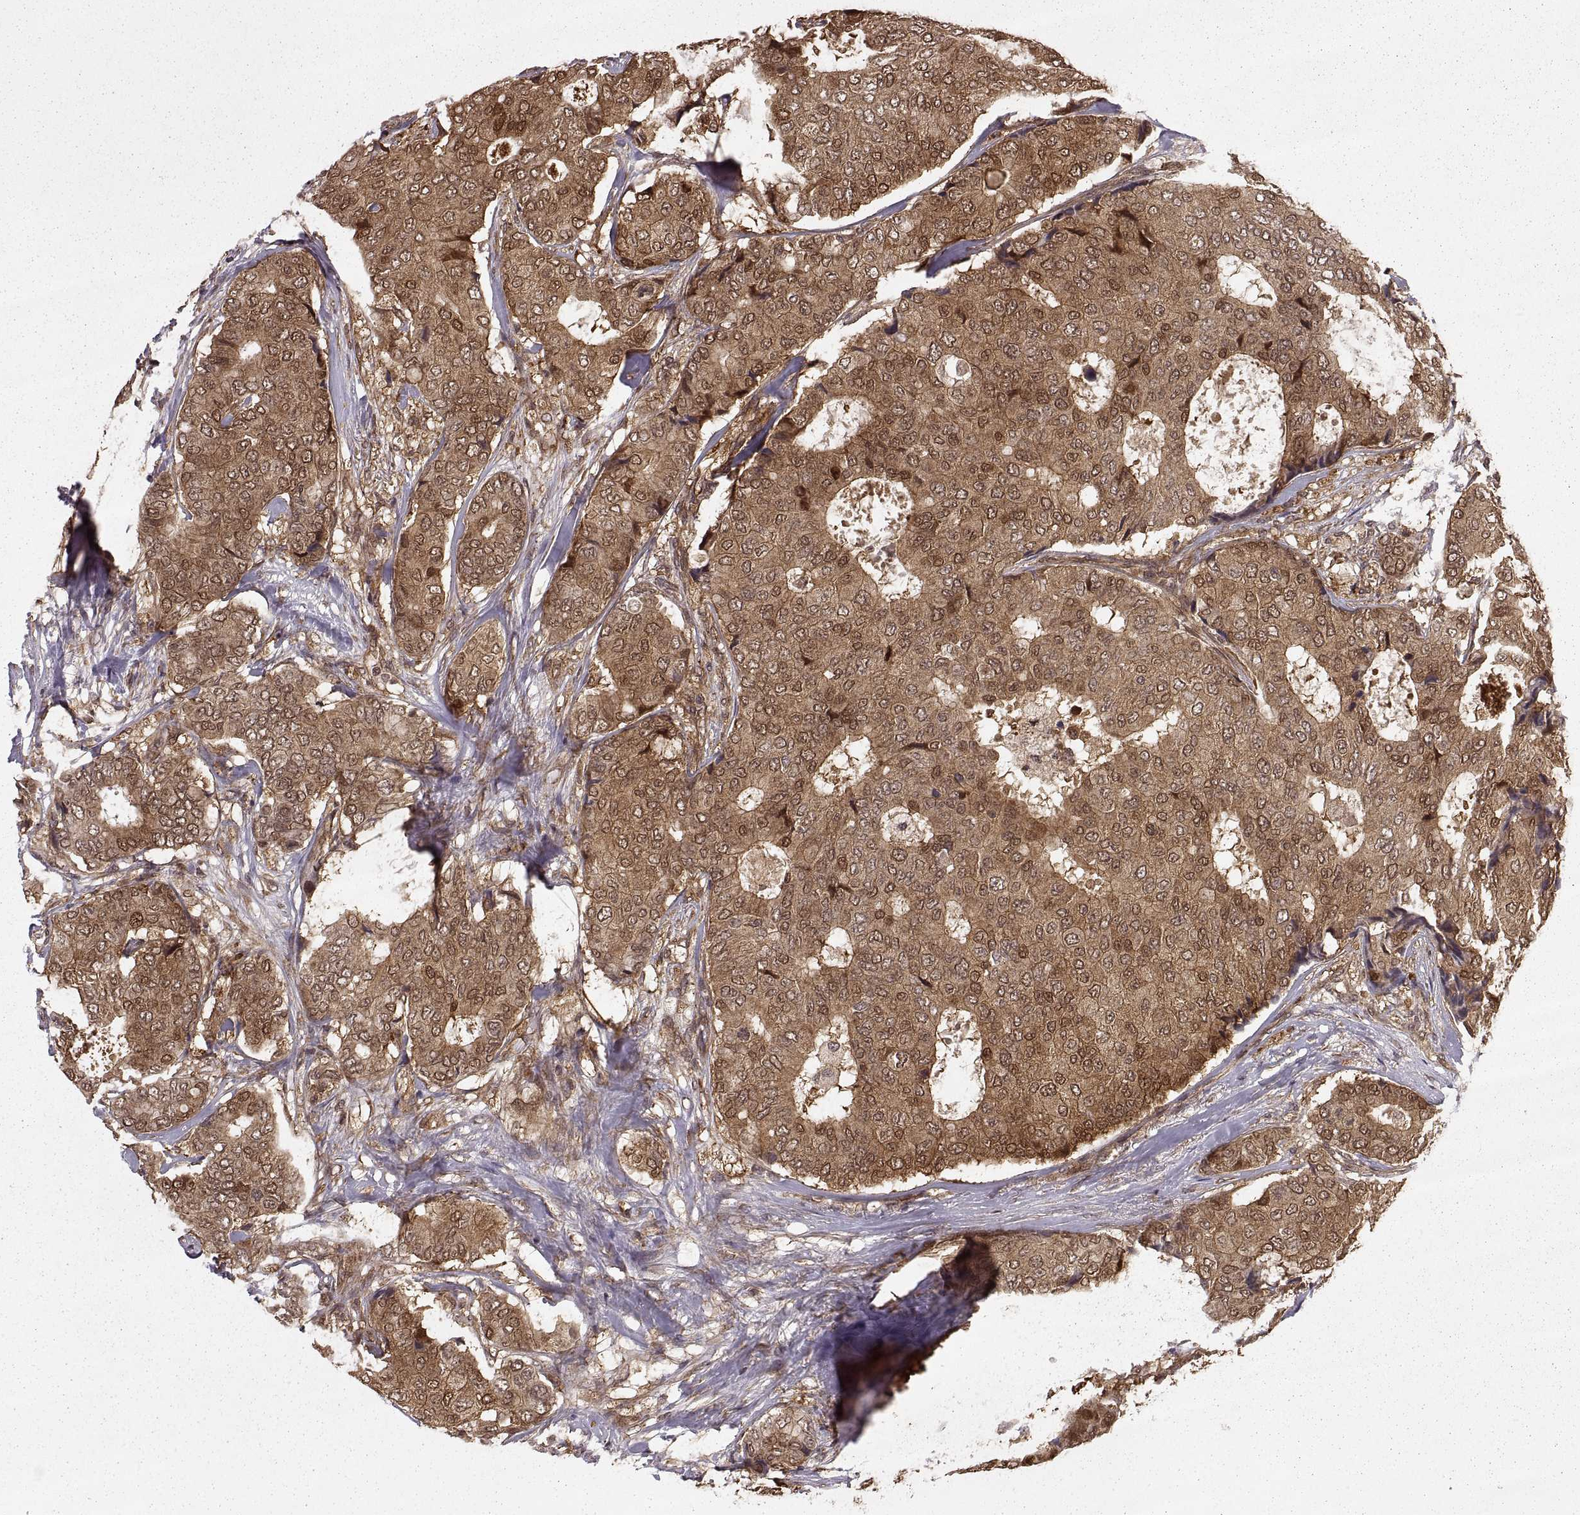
{"staining": {"intensity": "strong", "quantity": ">75%", "location": "cytoplasmic/membranous,nuclear"}, "tissue": "breast cancer", "cell_type": "Tumor cells", "image_type": "cancer", "snomed": [{"axis": "morphology", "description": "Duct carcinoma"}, {"axis": "topography", "description": "Breast"}], "caption": "High-magnification brightfield microscopy of breast cancer stained with DAB (brown) and counterstained with hematoxylin (blue). tumor cells exhibit strong cytoplasmic/membranous and nuclear positivity is appreciated in about>75% of cells. Nuclei are stained in blue.", "gene": "DEDD", "patient": {"sex": "female", "age": 75}}